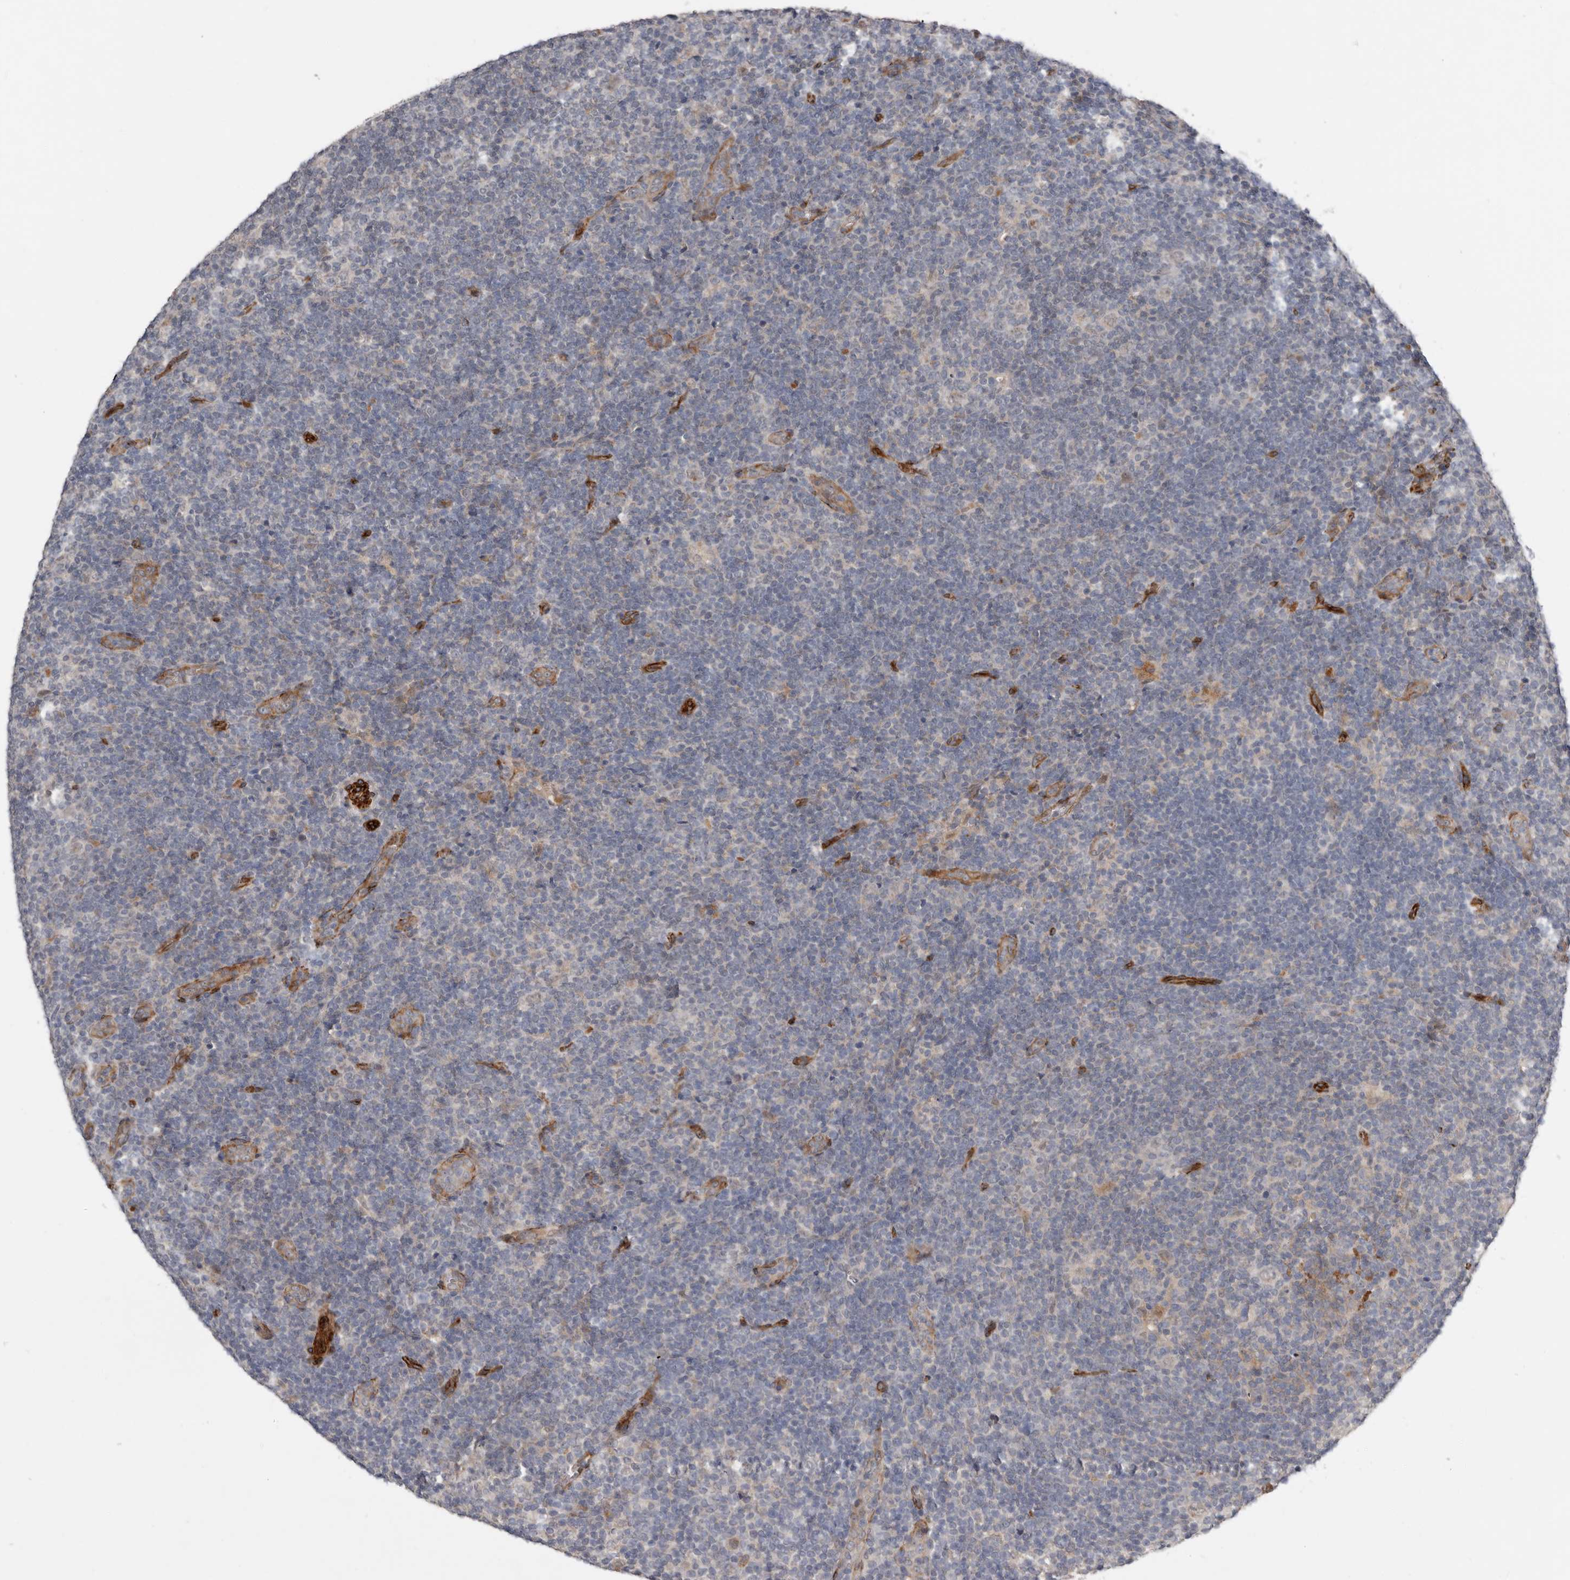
{"staining": {"intensity": "weak", "quantity": "<25%", "location": "nuclear"}, "tissue": "lymphoma", "cell_type": "Tumor cells", "image_type": "cancer", "snomed": [{"axis": "morphology", "description": "Hodgkin's disease, NOS"}, {"axis": "topography", "description": "Lymph node"}], "caption": "There is no significant positivity in tumor cells of Hodgkin's disease. Brightfield microscopy of immunohistochemistry stained with DAB (brown) and hematoxylin (blue), captured at high magnification.", "gene": "RANBP17", "patient": {"sex": "female", "age": 57}}